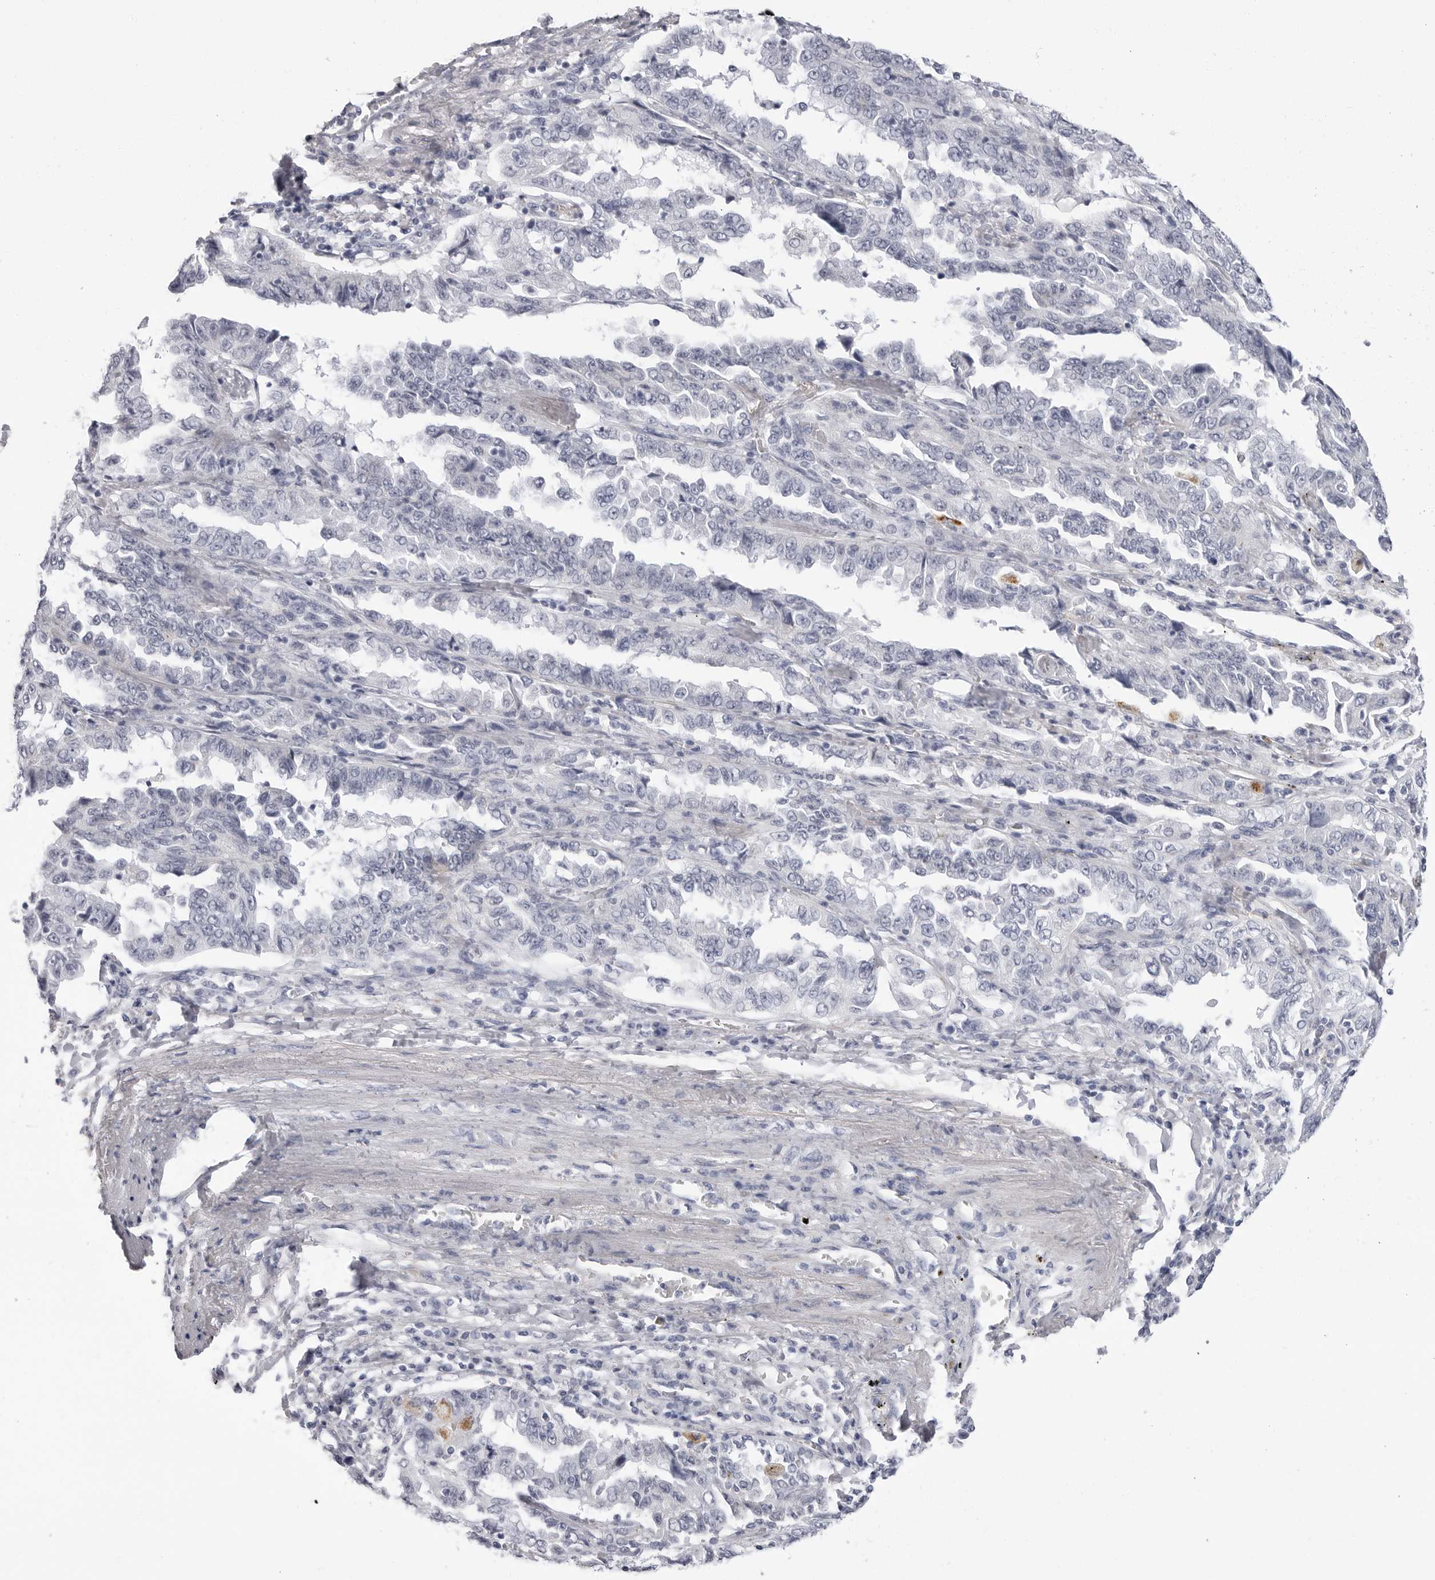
{"staining": {"intensity": "negative", "quantity": "none", "location": "none"}, "tissue": "lung cancer", "cell_type": "Tumor cells", "image_type": "cancer", "snomed": [{"axis": "morphology", "description": "Adenocarcinoma, NOS"}, {"axis": "topography", "description": "Lung"}], "caption": "DAB immunohistochemical staining of lung adenocarcinoma exhibits no significant positivity in tumor cells. (DAB immunohistochemistry (IHC) visualized using brightfield microscopy, high magnification).", "gene": "ERICH3", "patient": {"sex": "female", "age": 51}}